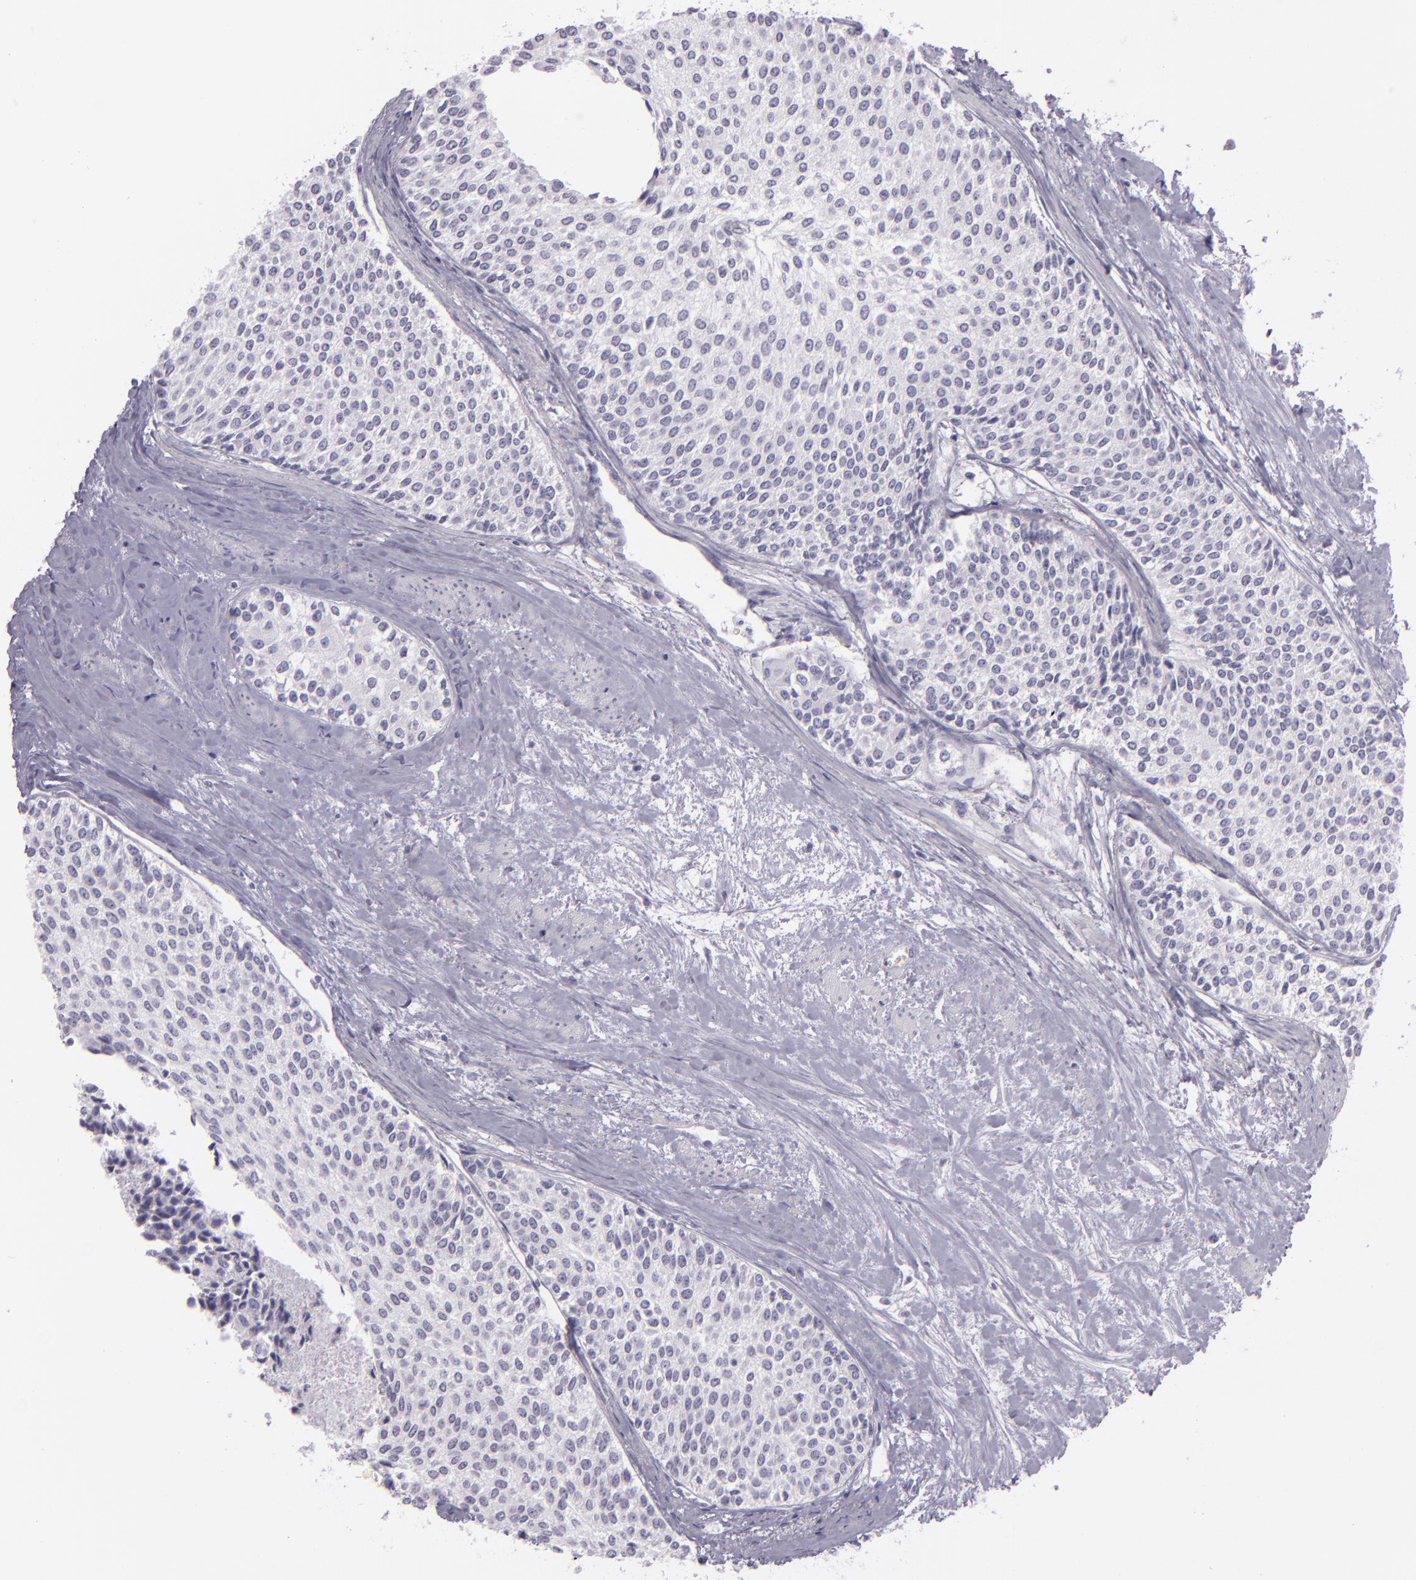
{"staining": {"intensity": "negative", "quantity": "none", "location": "none"}, "tissue": "urothelial cancer", "cell_type": "Tumor cells", "image_type": "cancer", "snomed": [{"axis": "morphology", "description": "Urothelial carcinoma, Low grade"}, {"axis": "topography", "description": "Urinary bladder"}], "caption": "There is no significant positivity in tumor cells of low-grade urothelial carcinoma.", "gene": "MCM3", "patient": {"sex": "female", "age": 73}}